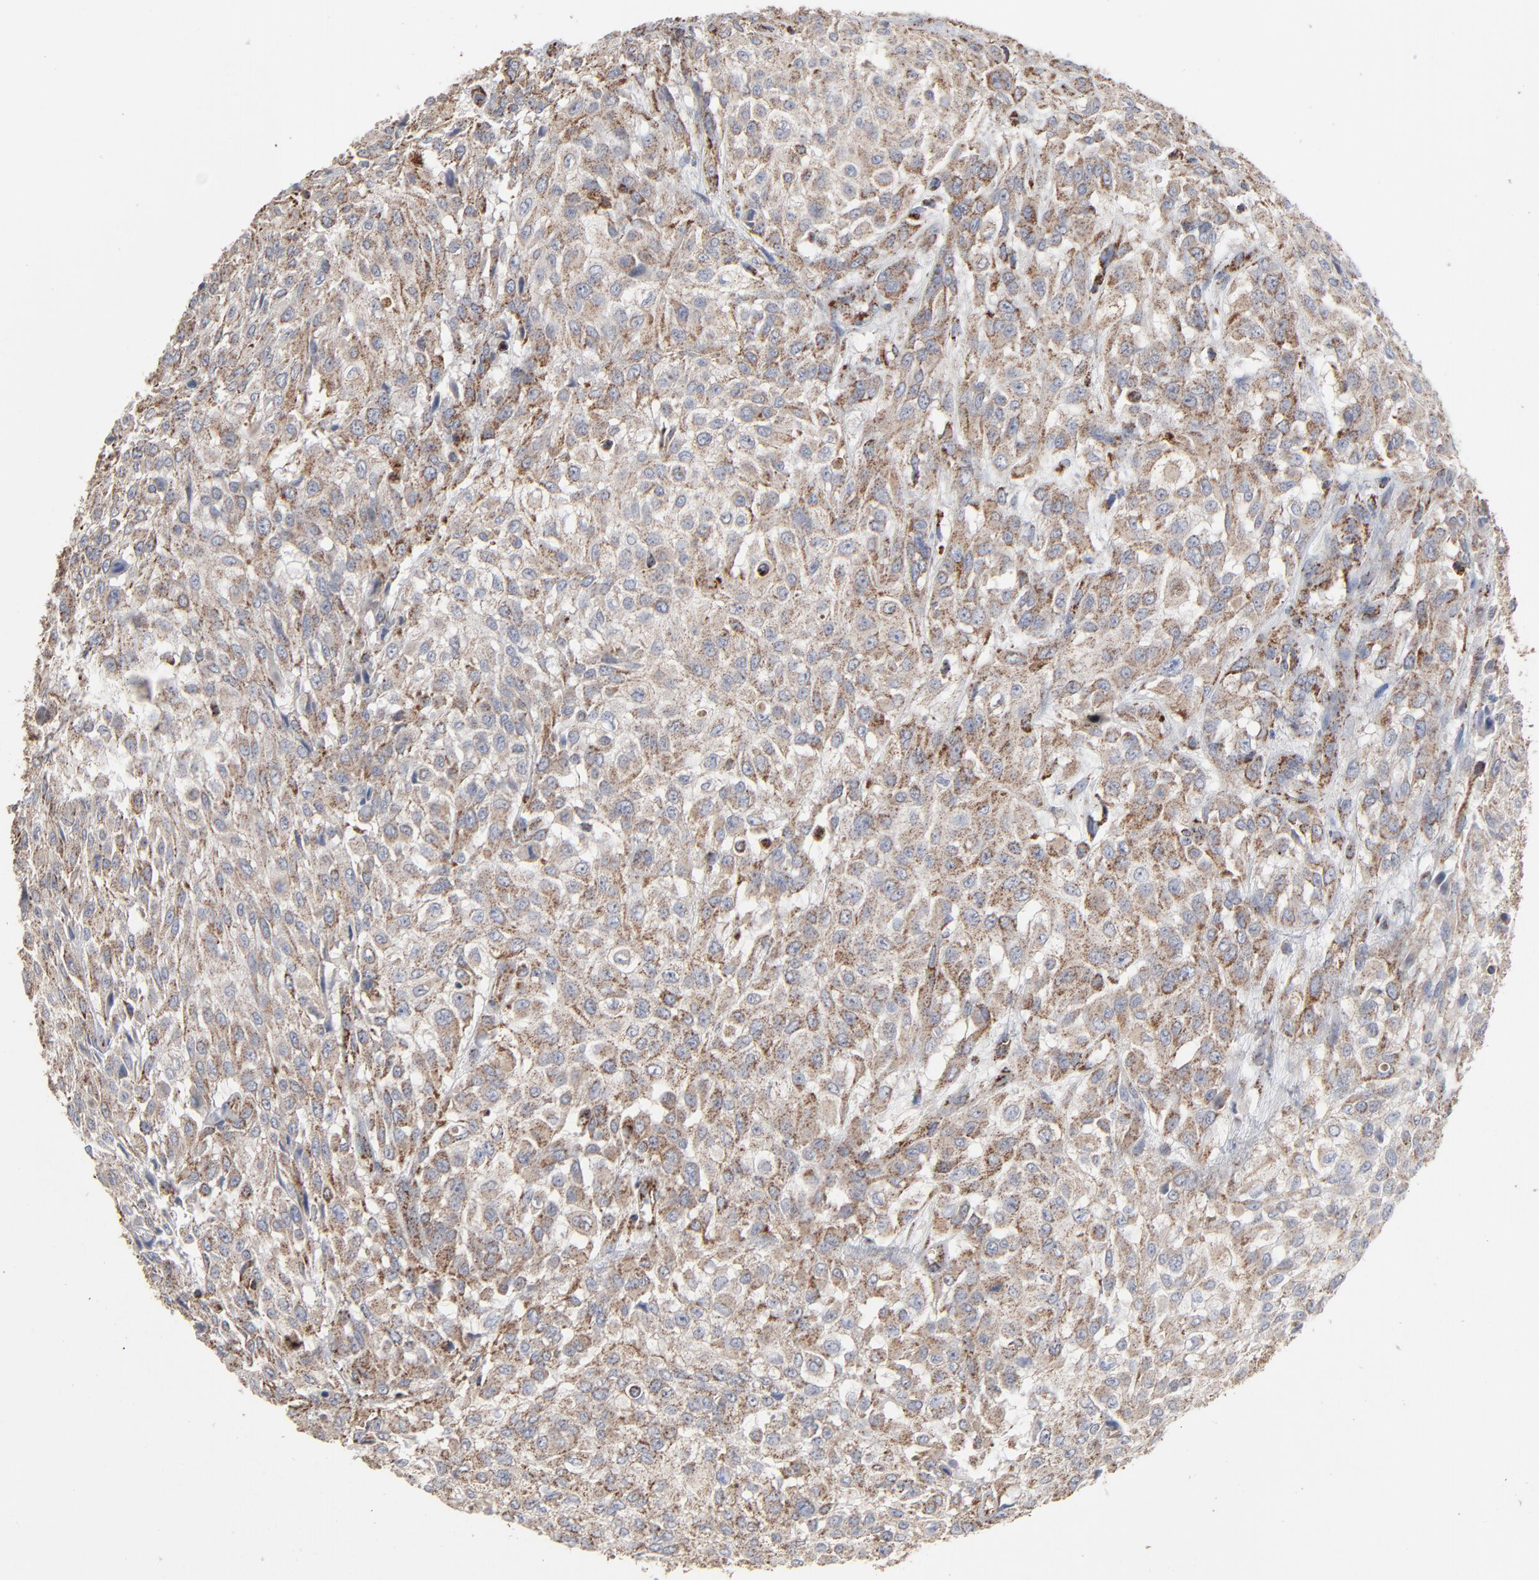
{"staining": {"intensity": "moderate", "quantity": ">75%", "location": "cytoplasmic/membranous"}, "tissue": "urothelial cancer", "cell_type": "Tumor cells", "image_type": "cancer", "snomed": [{"axis": "morphology", "description": "Urothelial carcinoma, High grade"}, {"axis": "topography", "description": "Urinary bladder"}], "caption": "Immunohistochemistry of urothelial carcinoma (high-grade) reveals medium levels of moderate cytoplasmic/membranous staining in approximately >75% of tumor cells.", "gene": "UQCRC1", "patient": {"sex": "male", "age": 57}}